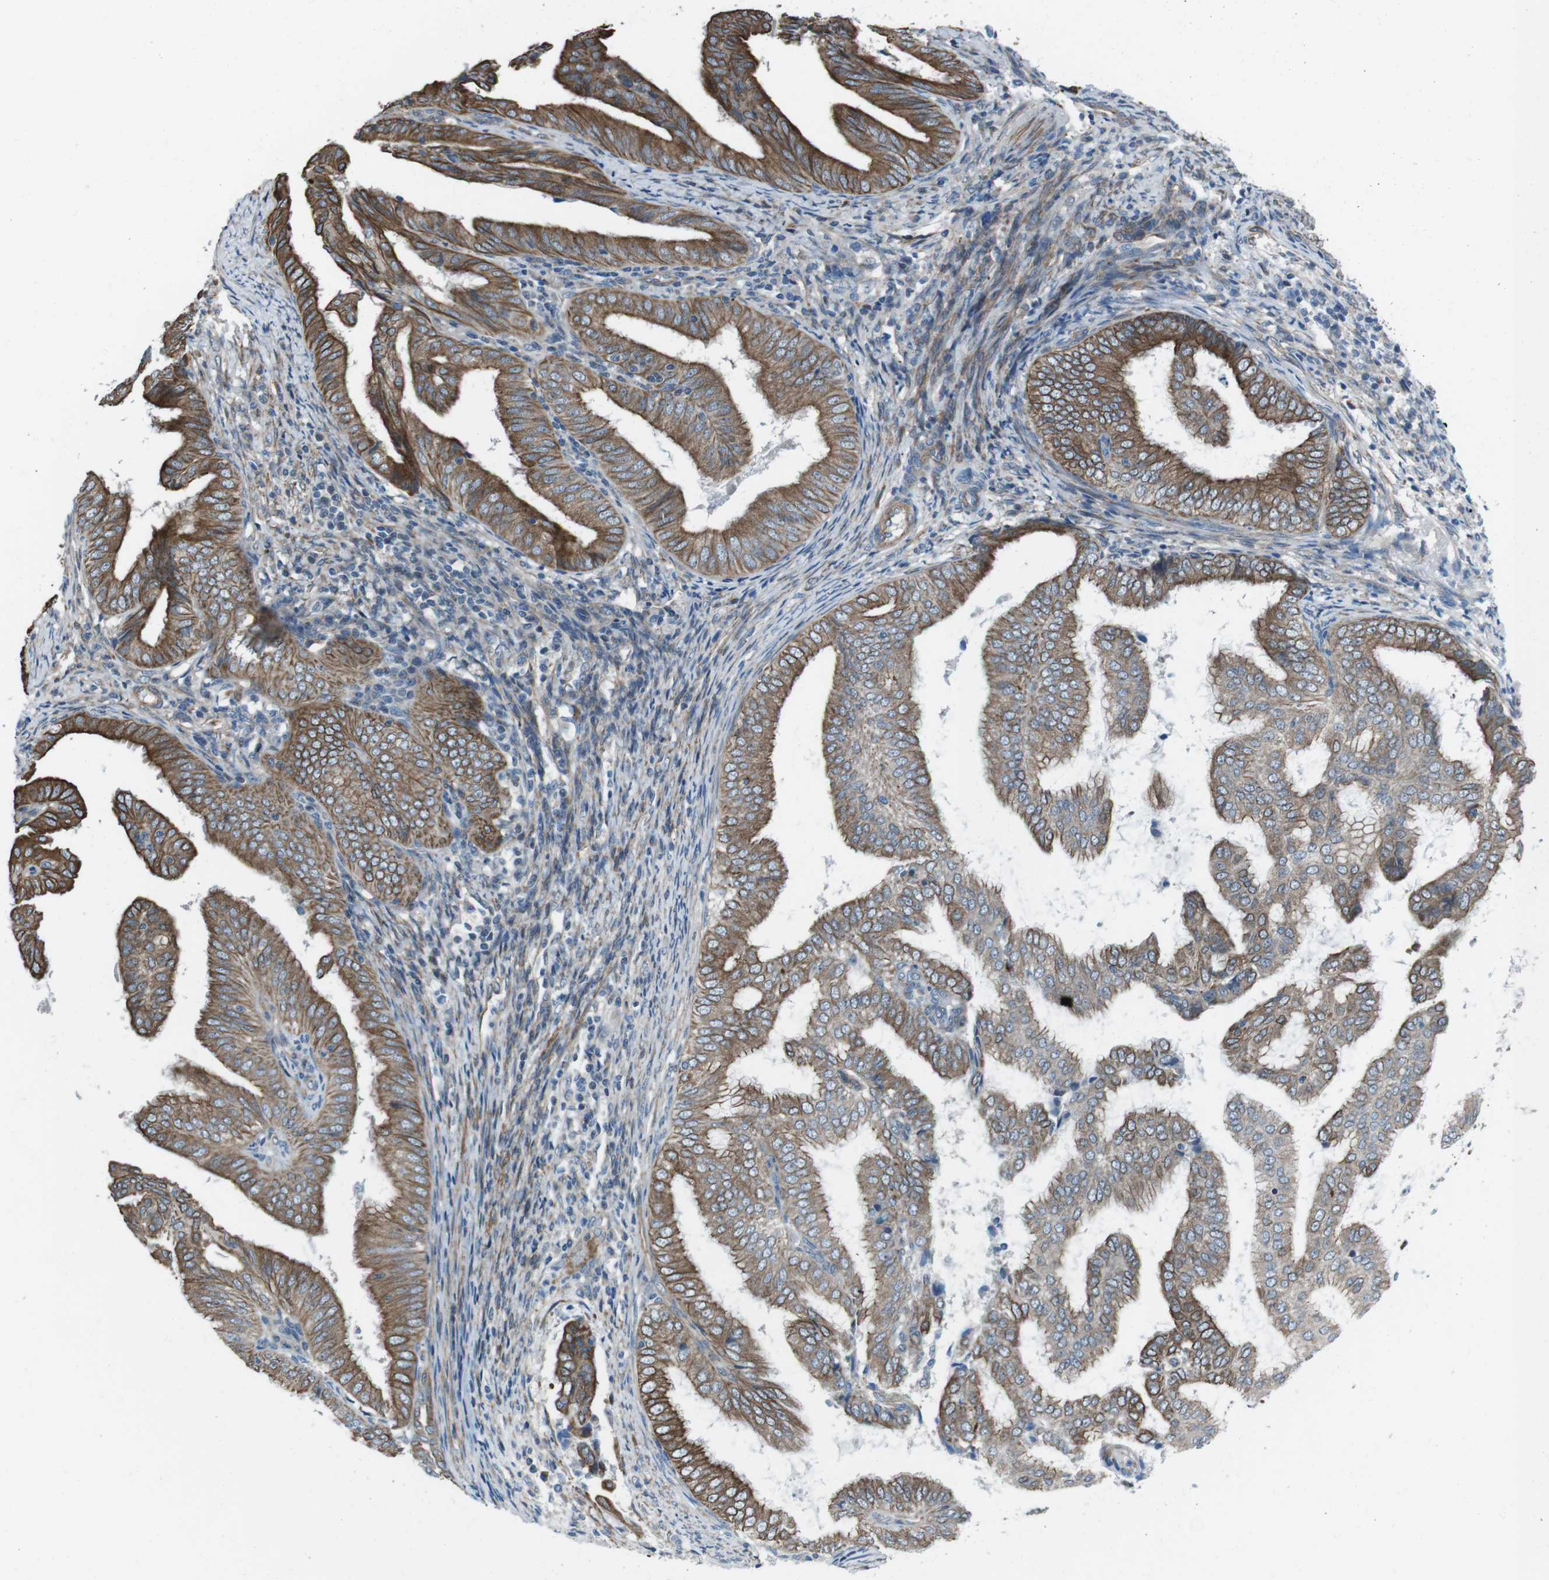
{"staining": {"intensity": "moderate", "quantity": ">75%", "location": "cytoplasmic/membranous"}, "tissue": "endometrial cancer", "cell_type": "Tumor cells", "image_type": "cancer", "snomed": [{"axis": "morphology", "description": "Adenocarcinoma, NOS"}, {"axis": "topography", "description": "Endometrium"}], "caption": "Immunohistochemistry staining of endometrial adenocarcinoma, which demonstrates medium levels of moderate cytoplasmic/membranous expression in approximately >75% of tumor cells indicating moderate cytoplasmic/membranous protein staining. The staining was performed using DAB (3,3'-diaminobenzidine) (brown) for protein detection and nuclei were counterstained in hematoxylin (blue).", "gene": "FAM174B", "patient": {"sex": "female", "age": 58}}